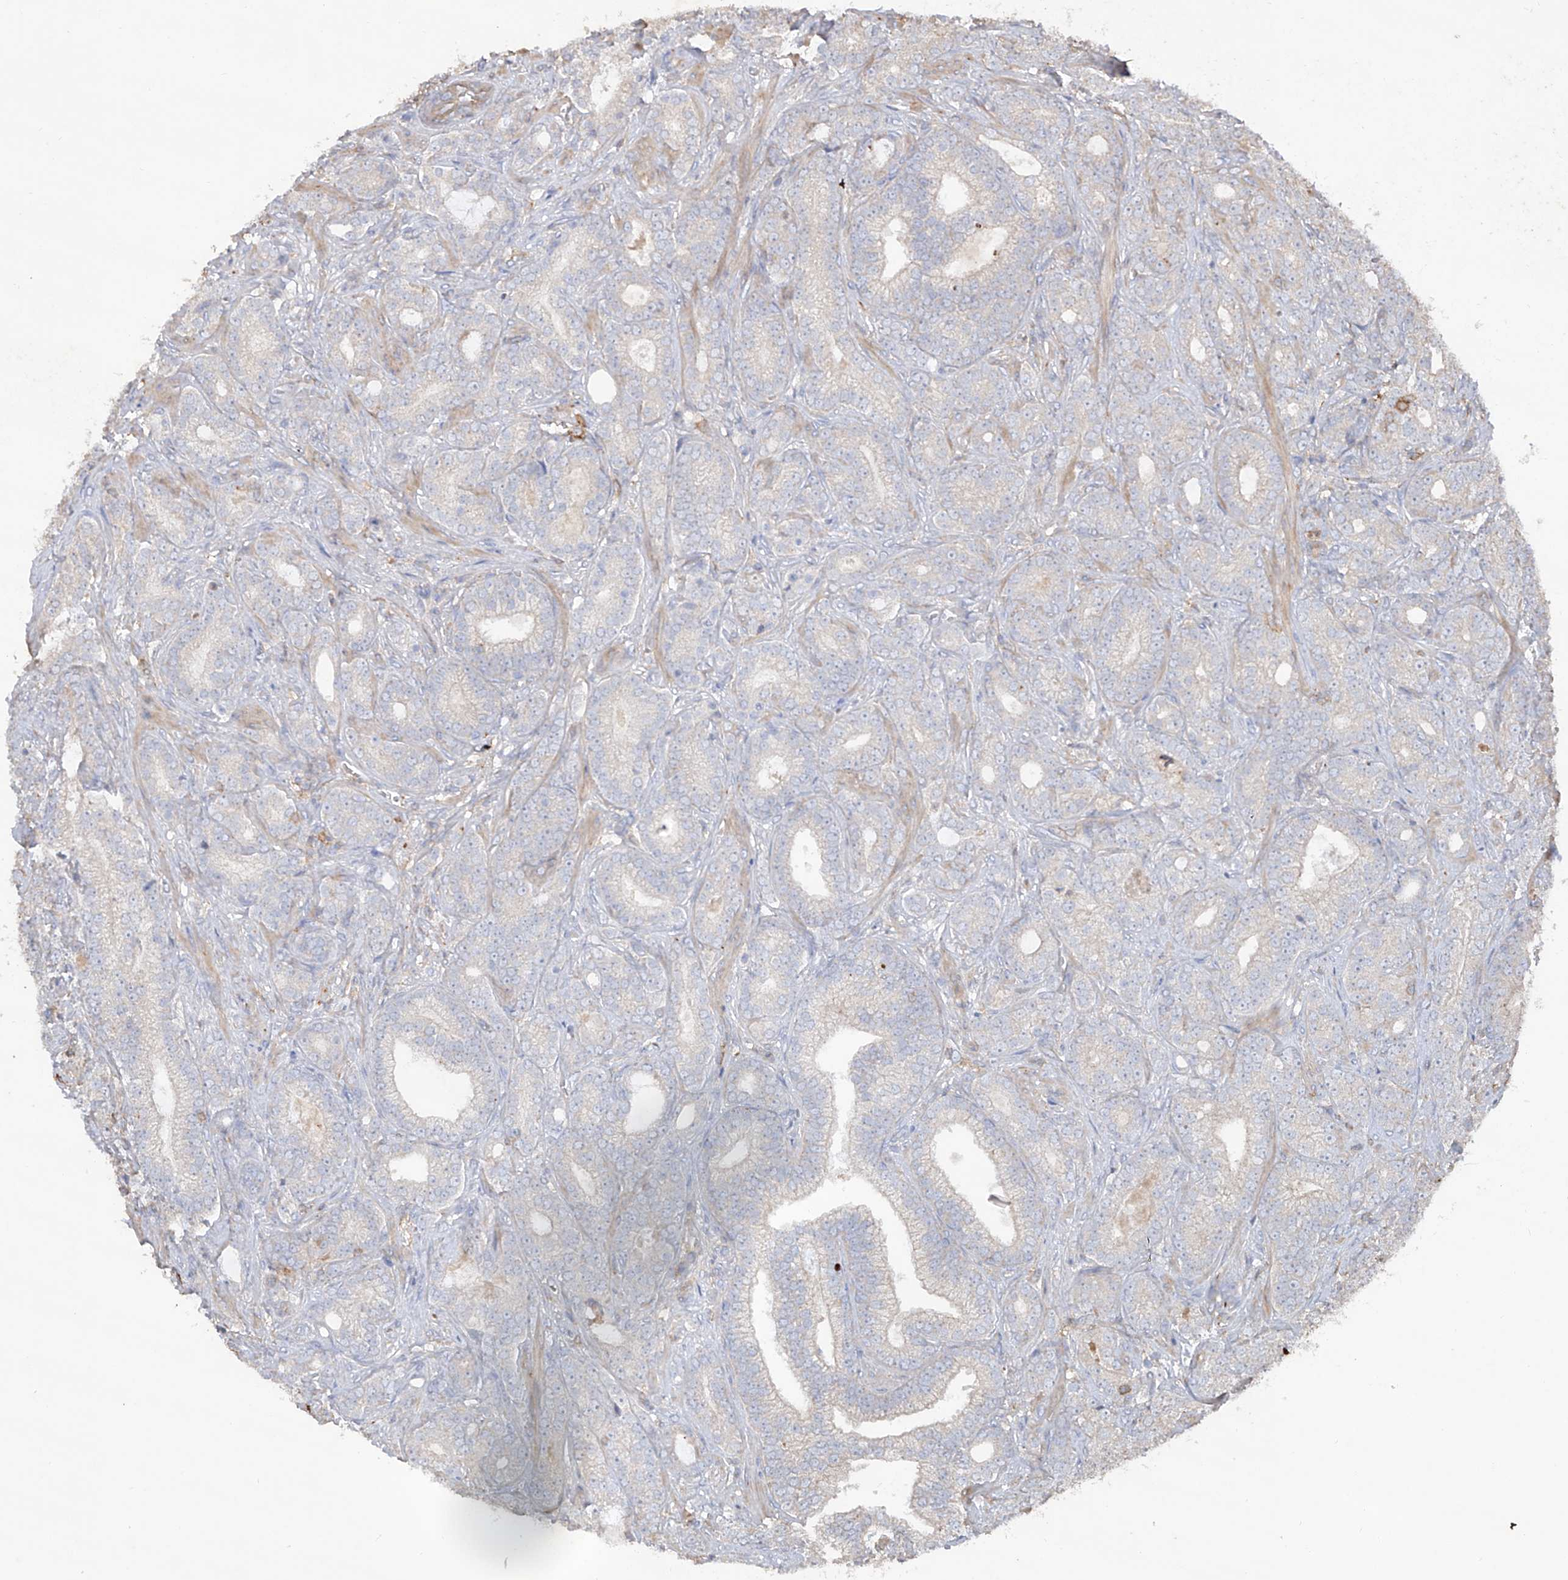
{"staining": {"intensity": "negative", "quantity": "none", "location": "none"}, "tissue": "prostate cancer", "cell_type": "Tumor cells", "image_type": "cancer", "snomed": [{"axis": "morphology", "description": "Adenocarcinoma, High grade"}, {"axis": "topography", "description": "Prostate and seminal vesicle, NOS"}], "caption": "The IHC histopathology image has no significant expression in tumor cells of prostate cancer (high-grade adenocarcinoma) tissue.", "gene": "EDN1", "patient": {"sex": "male", "age": 67}}